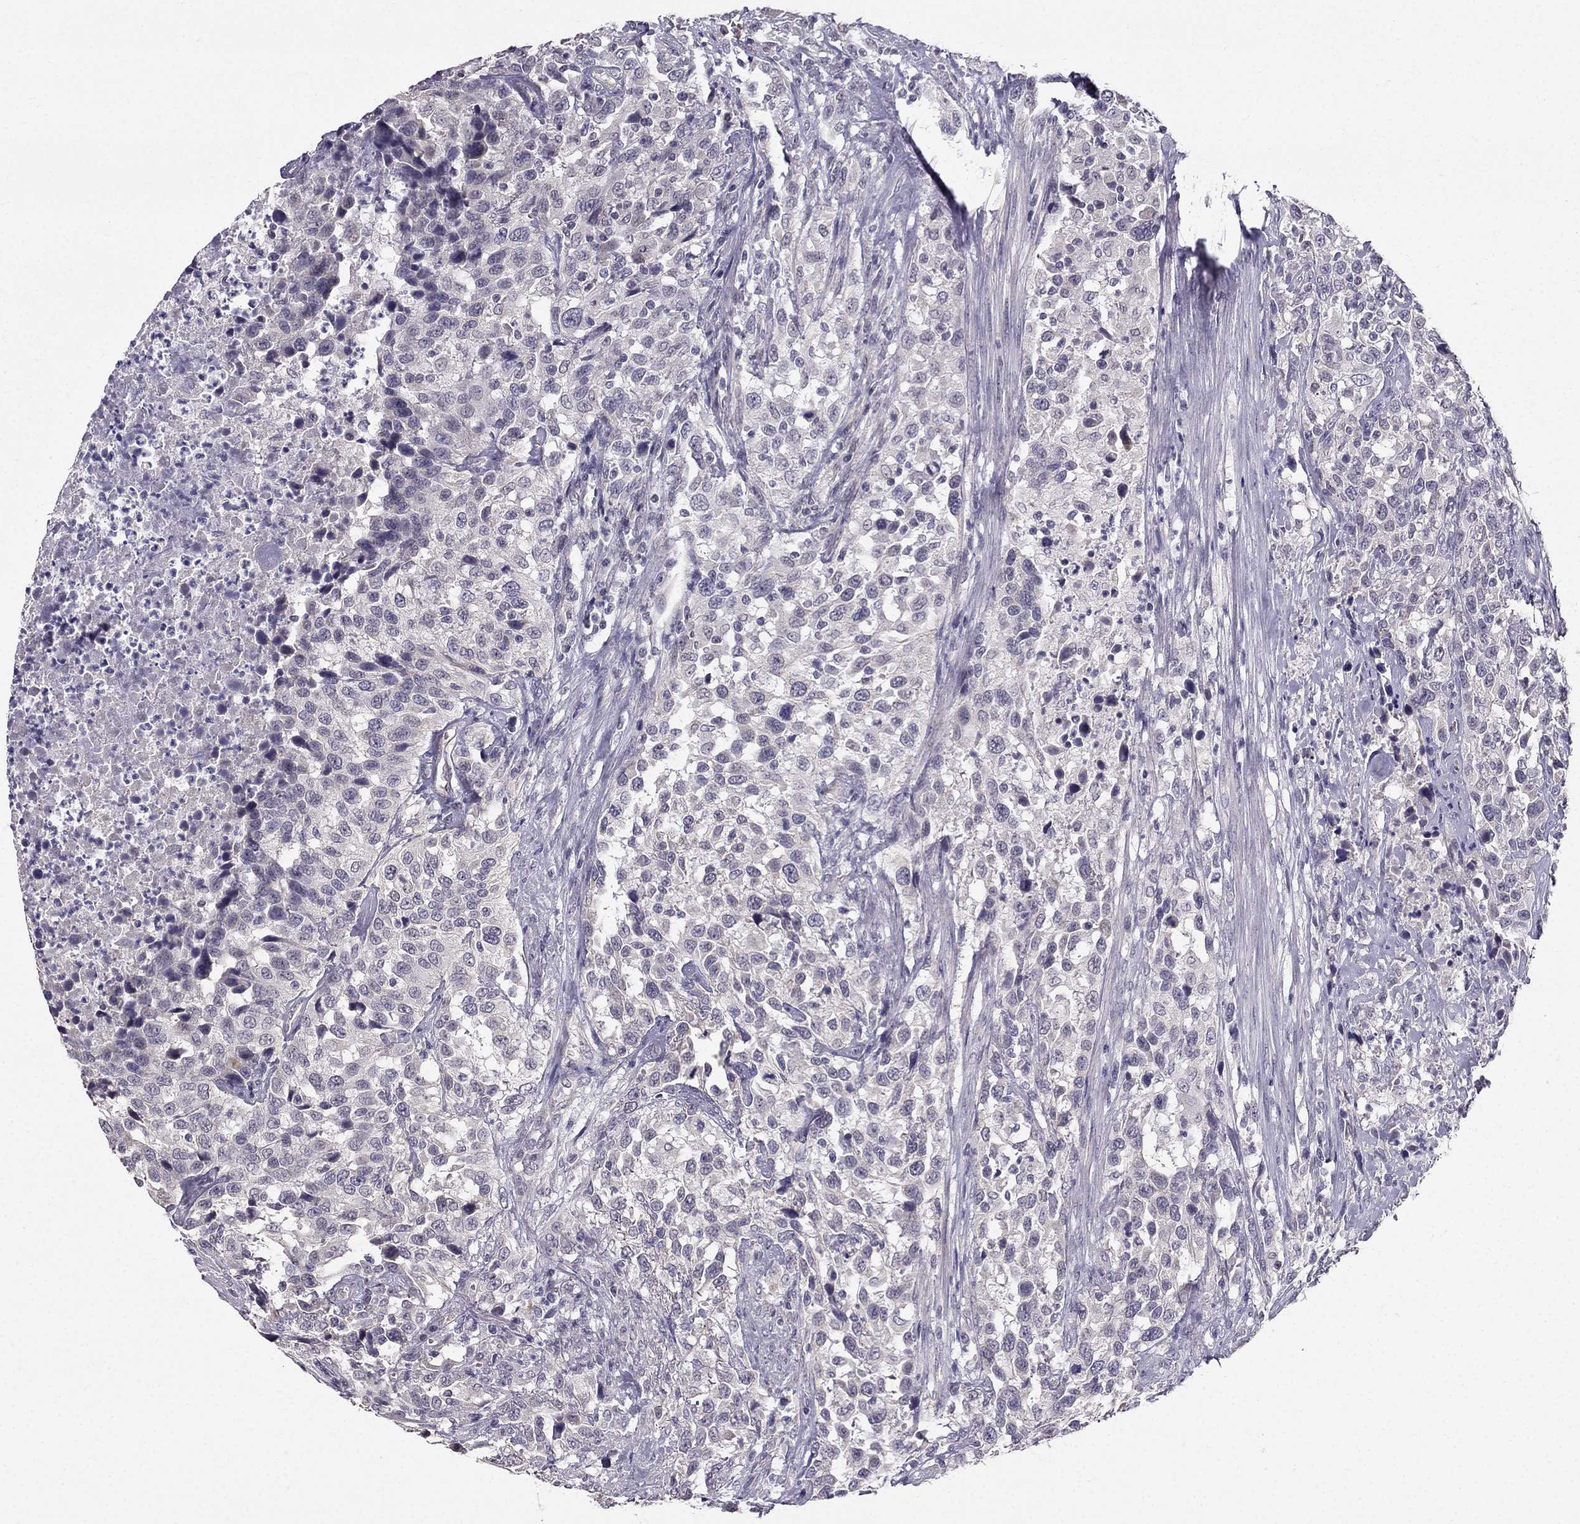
{"staining": {"intensity": "negative", "quantity": "none", "location": "none"}, "tissue": "urothelial cancer", "cell_type": "Tumor cells", "image_type": "cancer", "snomed": [{"axis": "morphology", "description": "Urothelial carcinoma, NOS"}, {"axis": "morphology", "description": "Urothelial carcinoma, High grade"}, {"axis": "topography", "description": "Urinary bladder"}], "caption": "IHC histopathology image of human urothelial cancer stained for a protein (brown), which reveals no expression in tumor cells. (DAB immunohistochemistry (IHC) with hematoxylin counter stain).", "gene": "TSPYL5", "patient": {"sex": "female", "age": 64}}